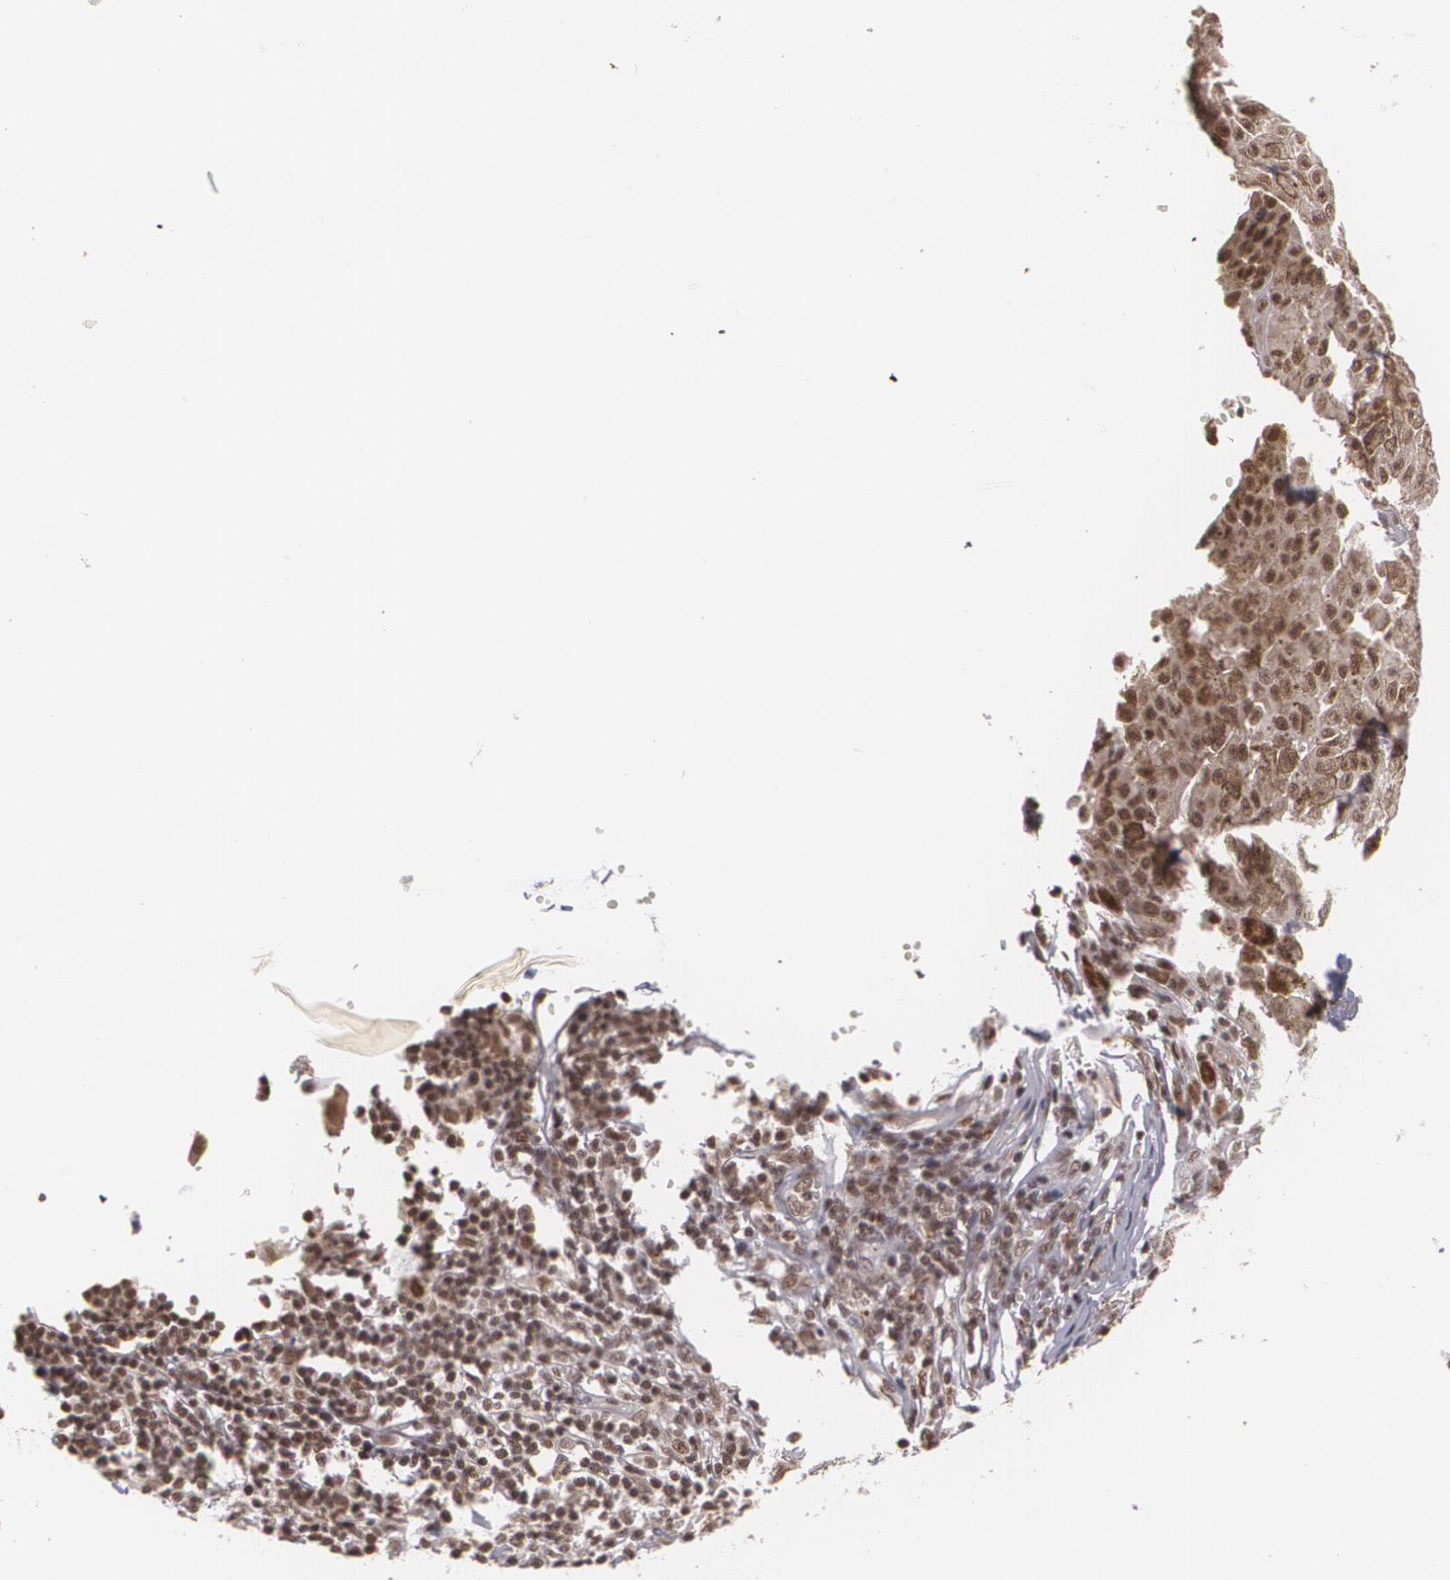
{"staining": {"intensity": "strong", "quantity": ">75%", "location": "nuclear"}, "tissue": "melanoma", "cell_type": "Tumor cells", "image_type": "cancer", "snomed": [{"axis": "morphology", "description": "Malignant melanoma, NOS"}, {"axis": "topography", "description": "Skin"}], "caption": "Melanoma stained with a brown dye exhibits strong nuclear positive positivity in approximately >75% of tumor cells.", "gene": "RXRB", "patient": {"sex": "male", "age": 64}}